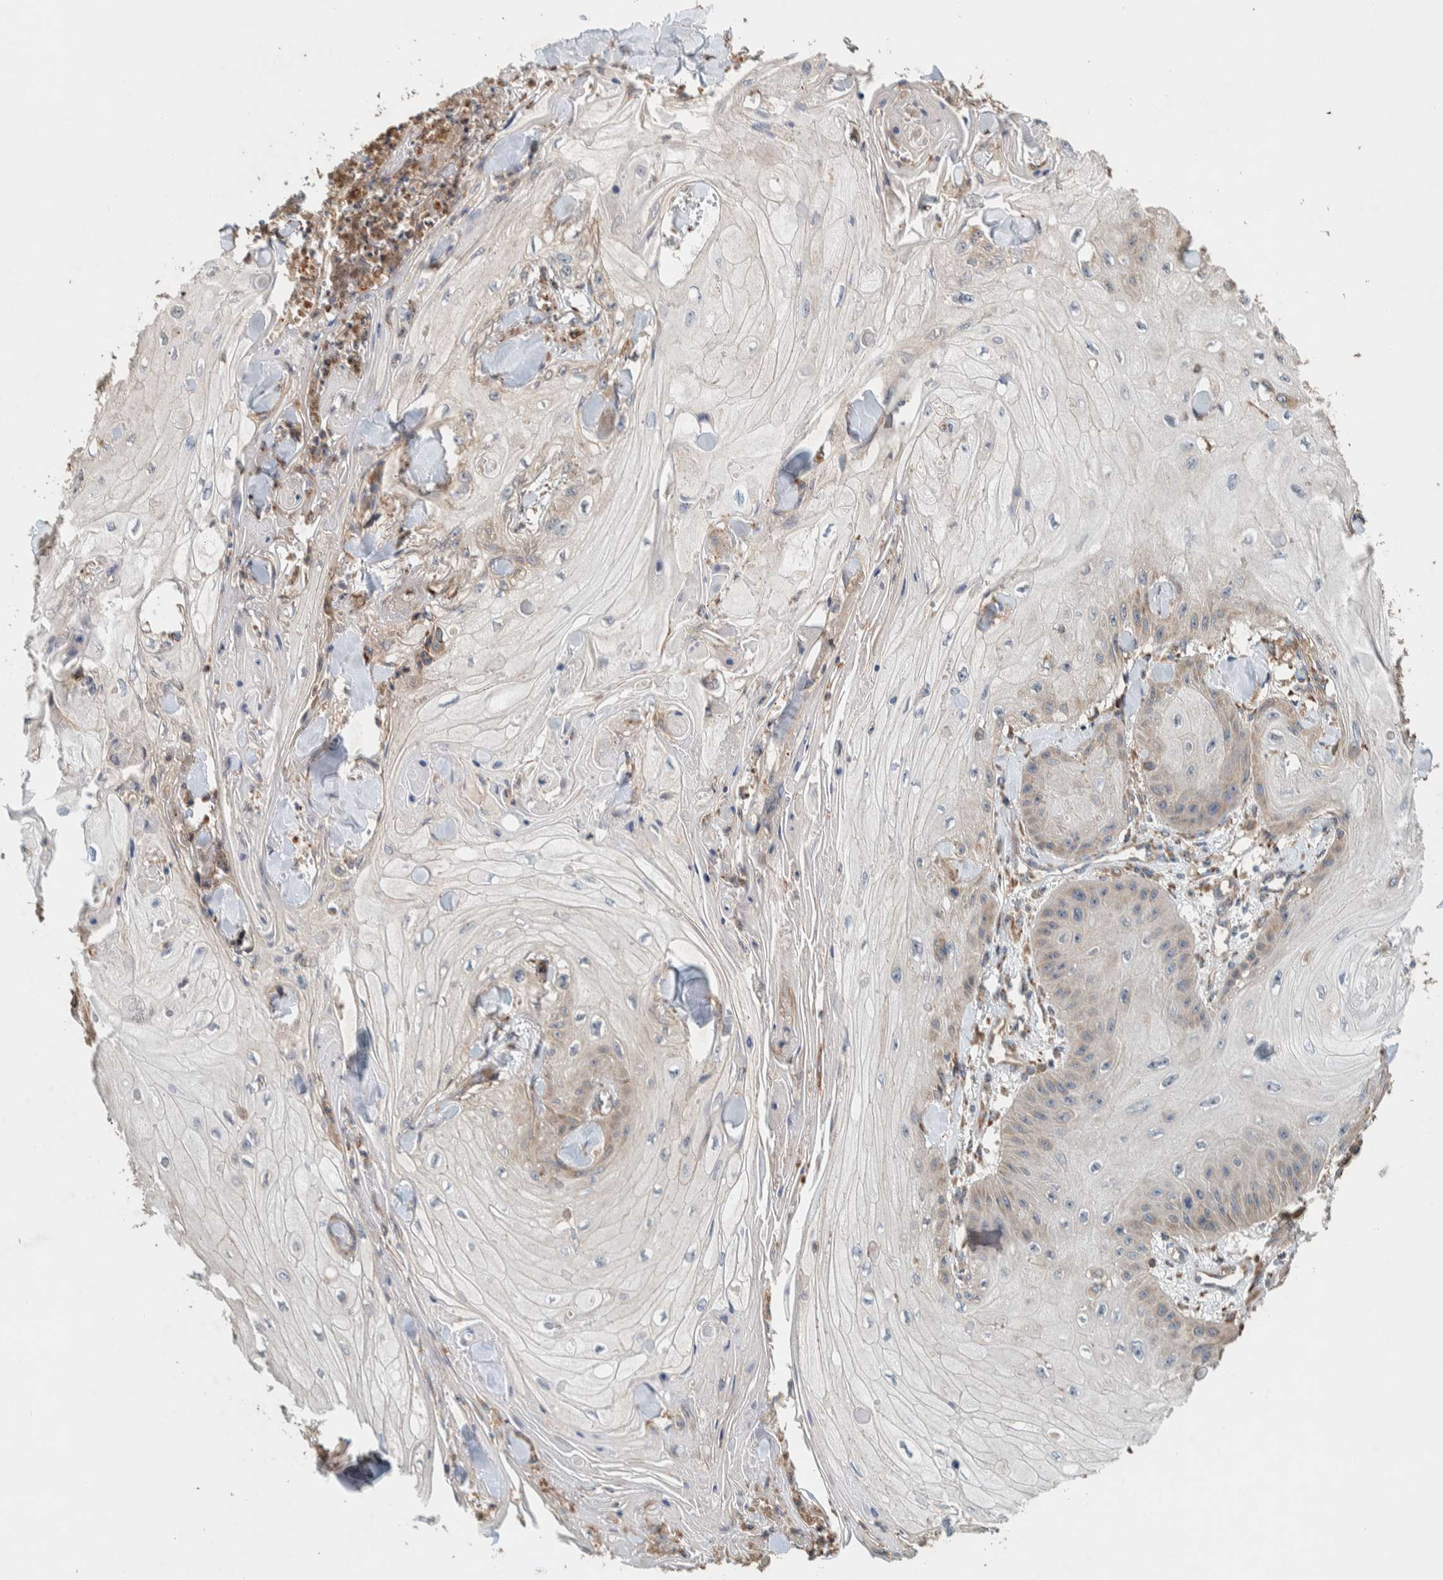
{"staining": {"intensity": "weak", "quantity": "<25%", "location": "cytoplasmic/membranous"}, "tissue": "skin cancer", "cell_type": "Tumor cells", "image_type": "cancer", "snomed": [{"axis": "morphology", "description": "Squamous cell carcinoma, NOS"}, {"axis": "topography", "description": "Skin"}], "caption": "IHC micrograph of human squamous cell carcinoma (skin) stained for a protein (brown), which displays no positivity in tumor cells.", "gene": "PLA2G3", "patient": {"sex": "male", "age": 74}}